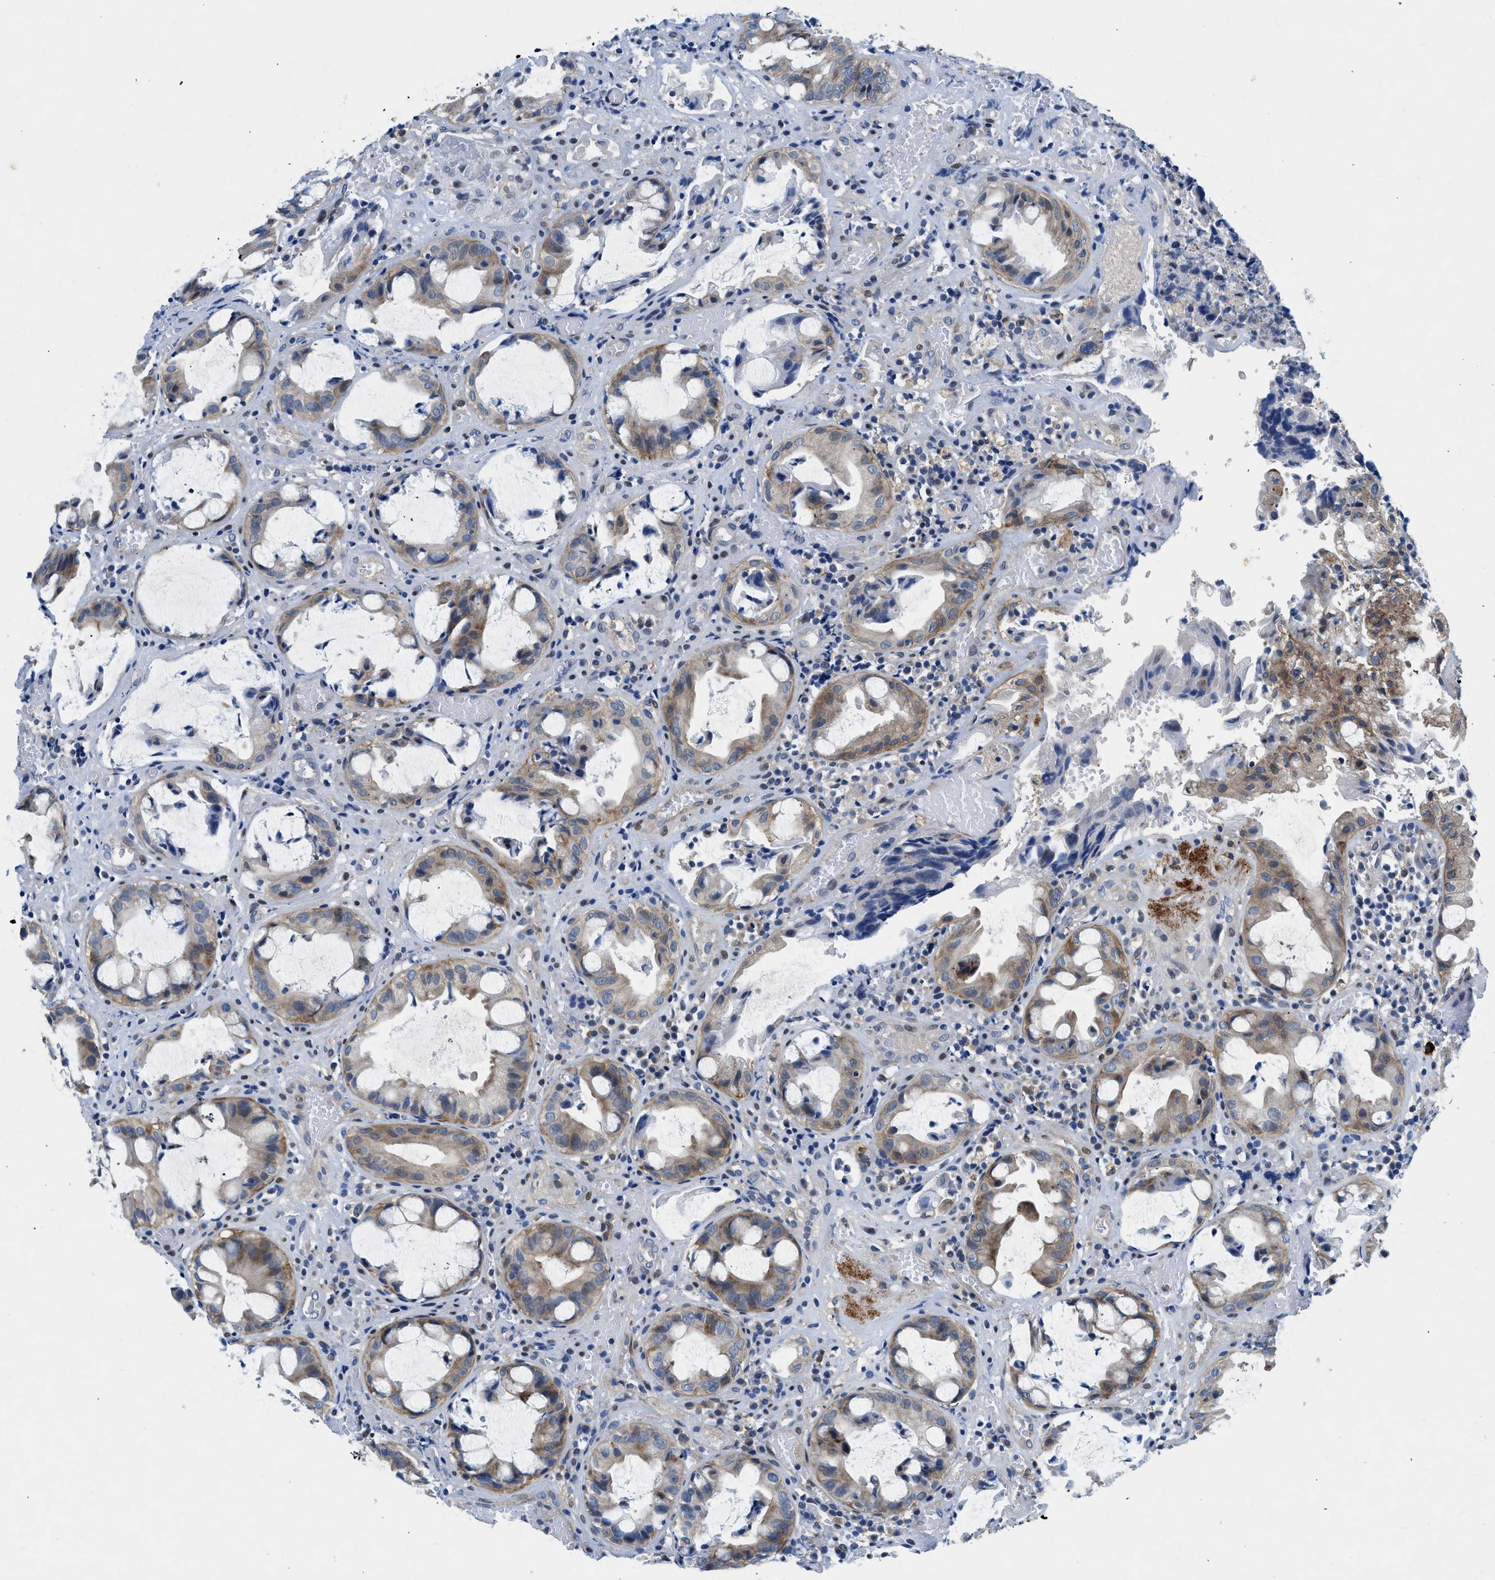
{"staining": {"intensity": "weak", "quantity": ">75%", "location": "cytoplasmic/membranous"}, "tissue": "colorectal cancer", "cell_type": "Tumor cells", "image_type": "cancer", "snomed": [{"axis": "morphology", "description": "Adenocarcinoma, NOS"}, {"axis": "topography", "description": "Colon"}], "caption": "This is a histology image of IHC staining of colorectal cancer (adenocarcinoma), which shows weak expression in the cytoplasmic/membranous of tumor cells.", "gene": "COPS2", "patient": {"sex": "female", "age": 57}}